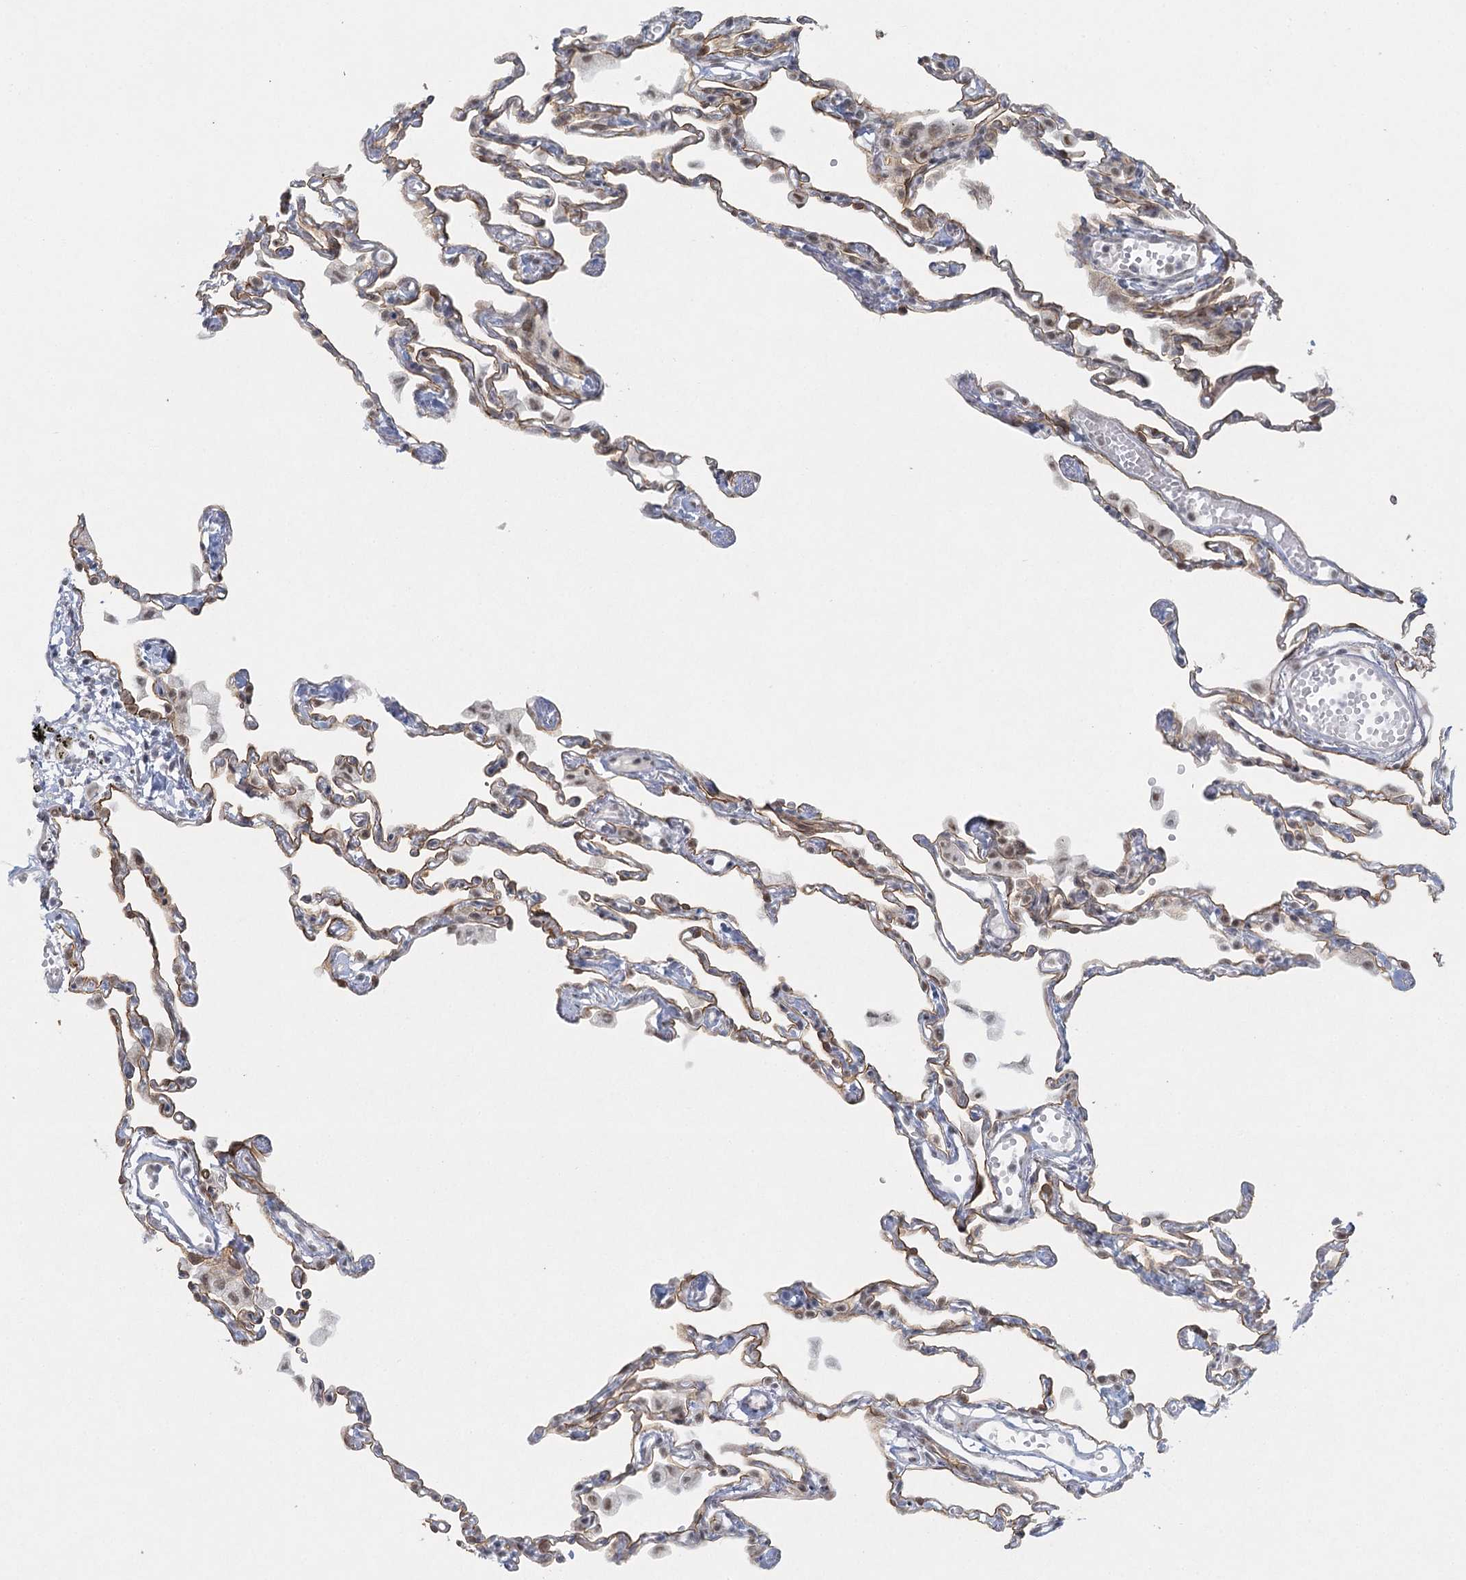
{"staining": {"intensity": "weak", "quantity": "25%-75%", "location": "cytoplasmic/membranous"}, "tissue": "lung", "cell_type": "Alveolar cells", "image_type": "normal", "snomed": [{"axis": "morphology", "description": "Normal tissue, NOS"}, {"axis": "topography", "description": "Lung"}], "caption": "Immunohistochemistry (IHC) of unremarkable human lung shows low levels of weak cytoplasmic/membranous expression in approximately 25%-75% of alveolar cells. The staining was performed using DAB, with brown indicating positive protein expression. Nuclei are stained blue with hematoxylin.", "gene": "U2SURP", "patient": {"sex": "female", "age": 49}}